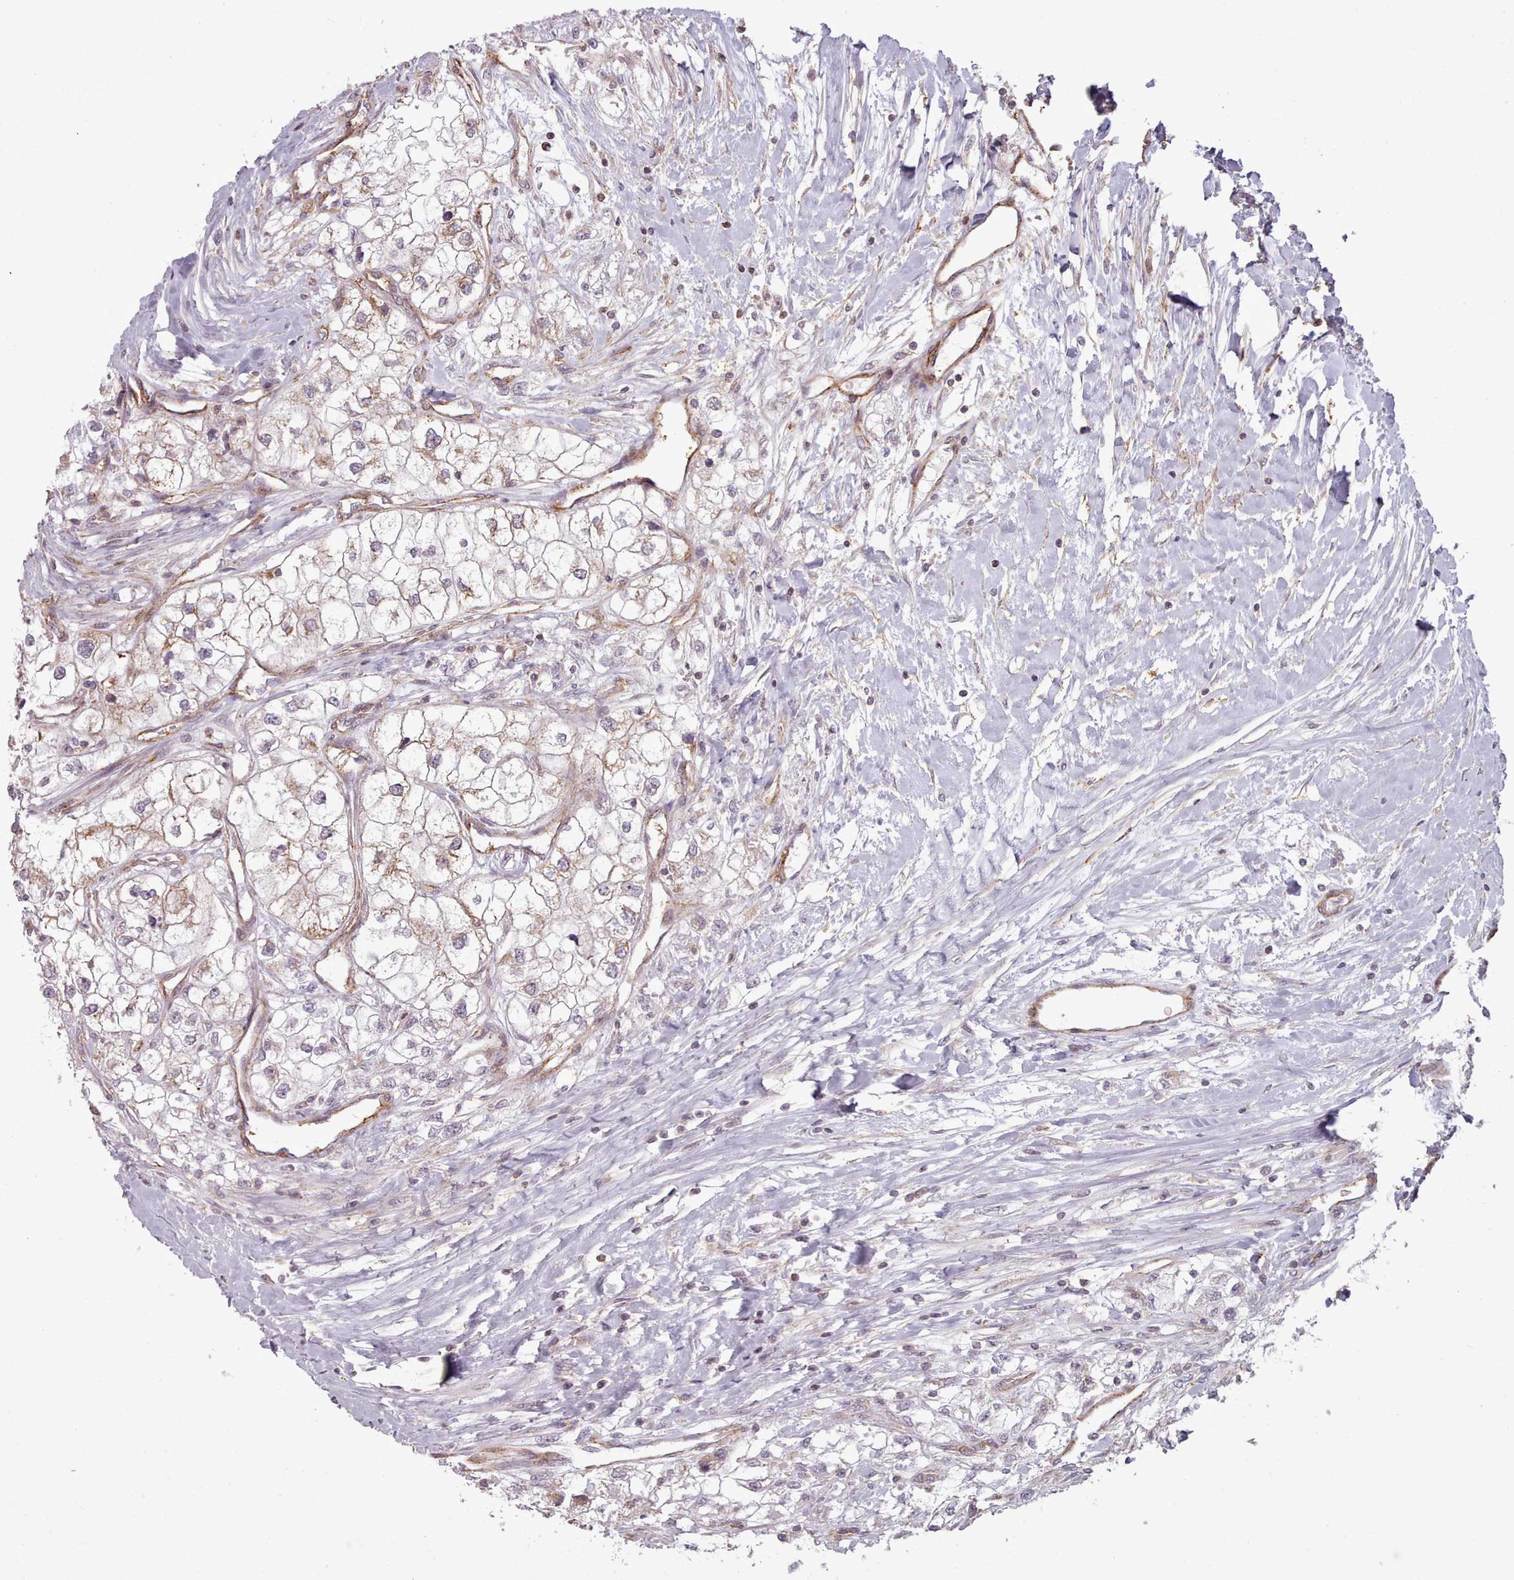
{"staining": {"intensity": "weak", "quantity": "<25%", "location": "cytoplasmic/membranous"}, "tissue": "renal cancer", "cell_type": "Tumor cells", "image_type": "cancer", "snomed": [{"axis": "morphology", "description": "Adenocarcinoma, NOS"}, {"axis": "topography", "description": "Kidney"}], "caption": "IHC of human renal cancer (adenocarcinoma) exhibits no positivity in tumor cells.", "gene": "ZMYM4", "patient": {"sex": "male", "age": 59}}